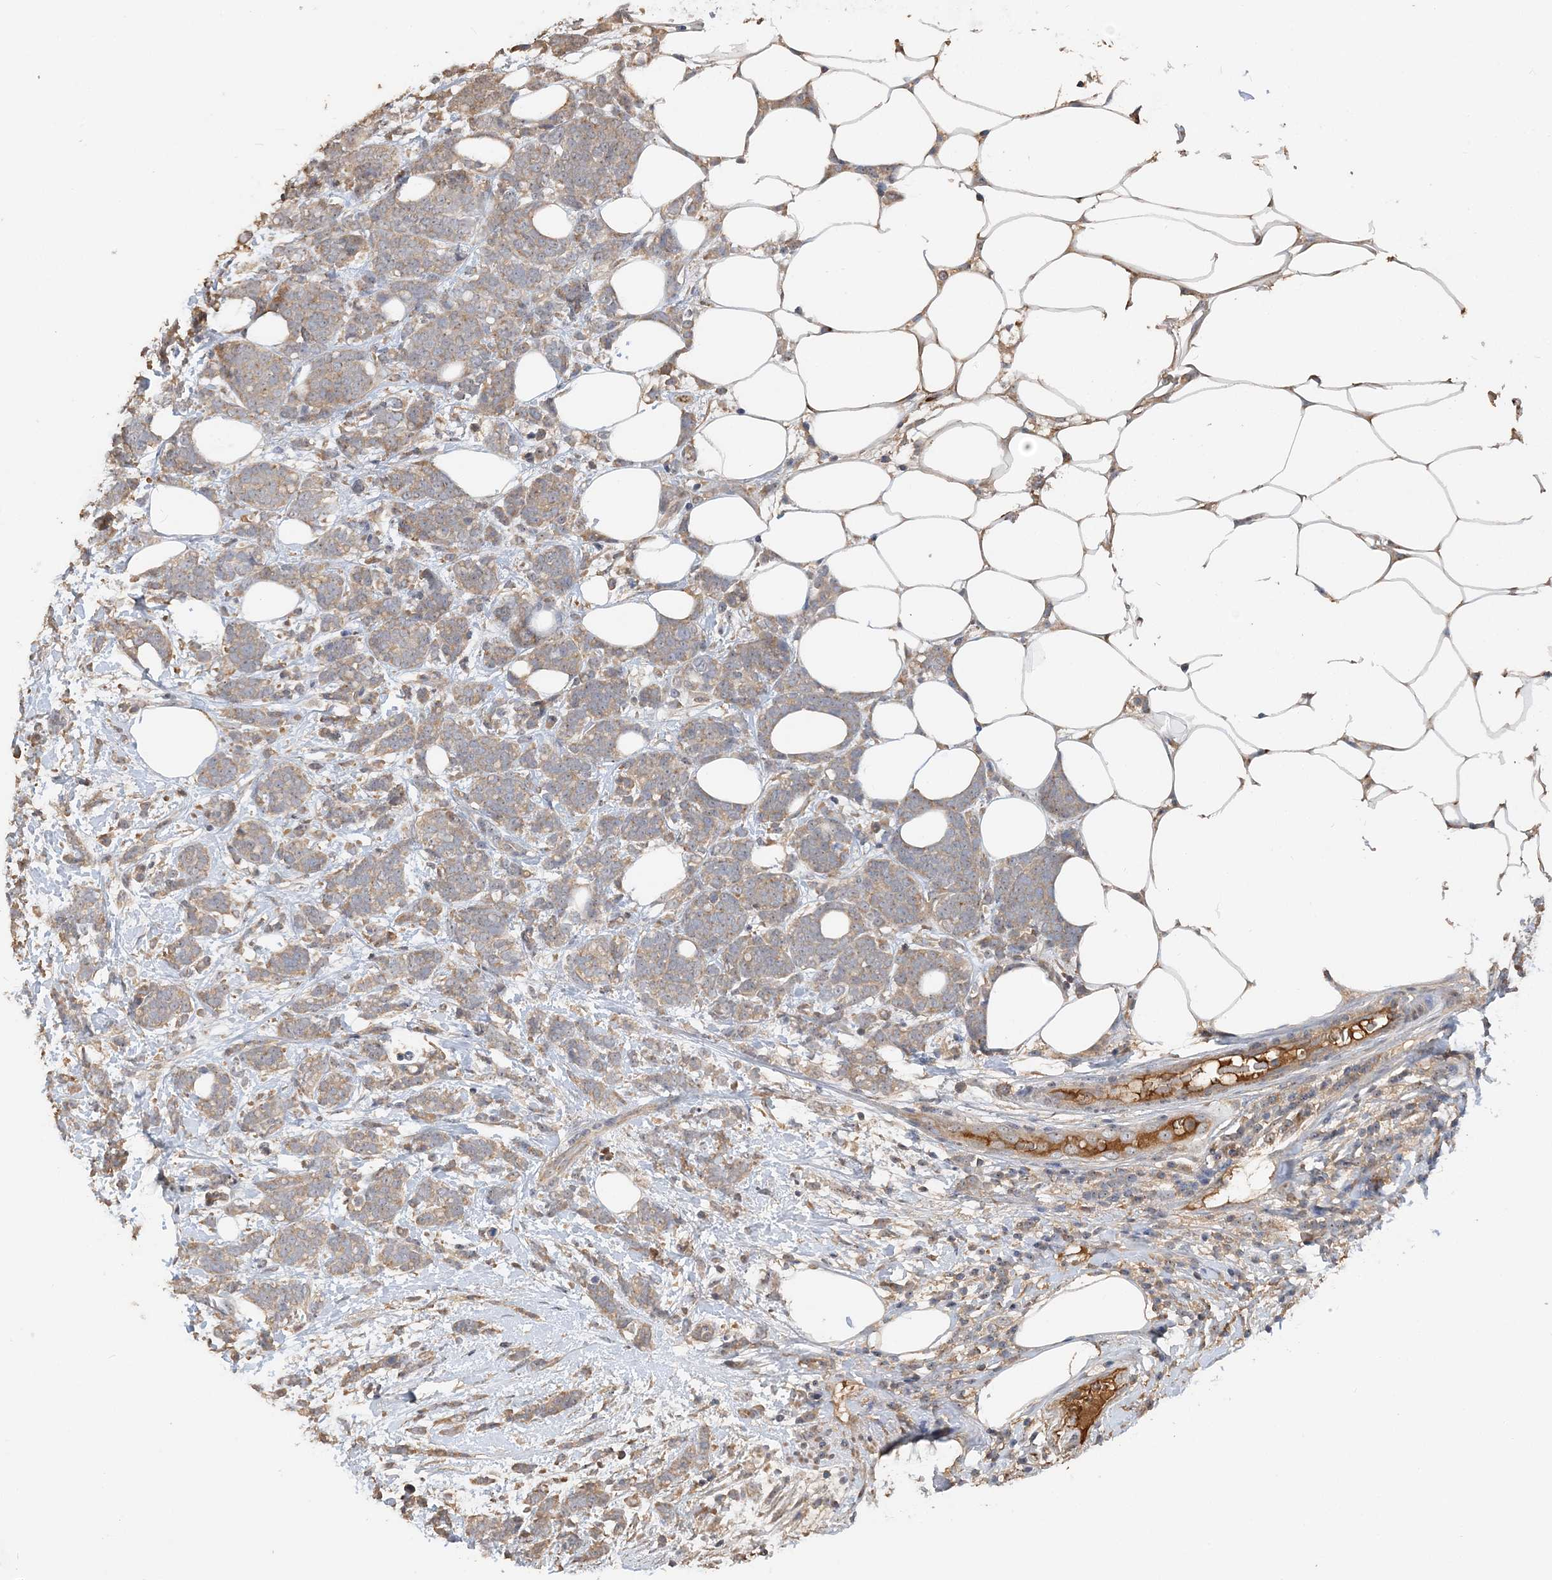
{"staining": {"intensity": "weak", "quantity": ">75%", "location": "cytoplasmic/membranous"}, "tissue": "breast cancer", "cell_type": "Tumor cells", "image_type": "cancer", "snomed": [{"axis": "morphology", "description": "Lobular carcinoma"}, {"axis": "topography", "description": "Breast"}], "caption": "A brown stain labels weak cytoplasmic/membranous staining of a protein in human breast lobular carcinoma tumor cells. The staining is performed using DAB (3,3'-diaminobenzidine) brown chromogen to label protein expression. The nuclei are counter-stained blue using hematoxylin.", "gene": "GRINA", "patient": {"sex": "female", "age": 58}}